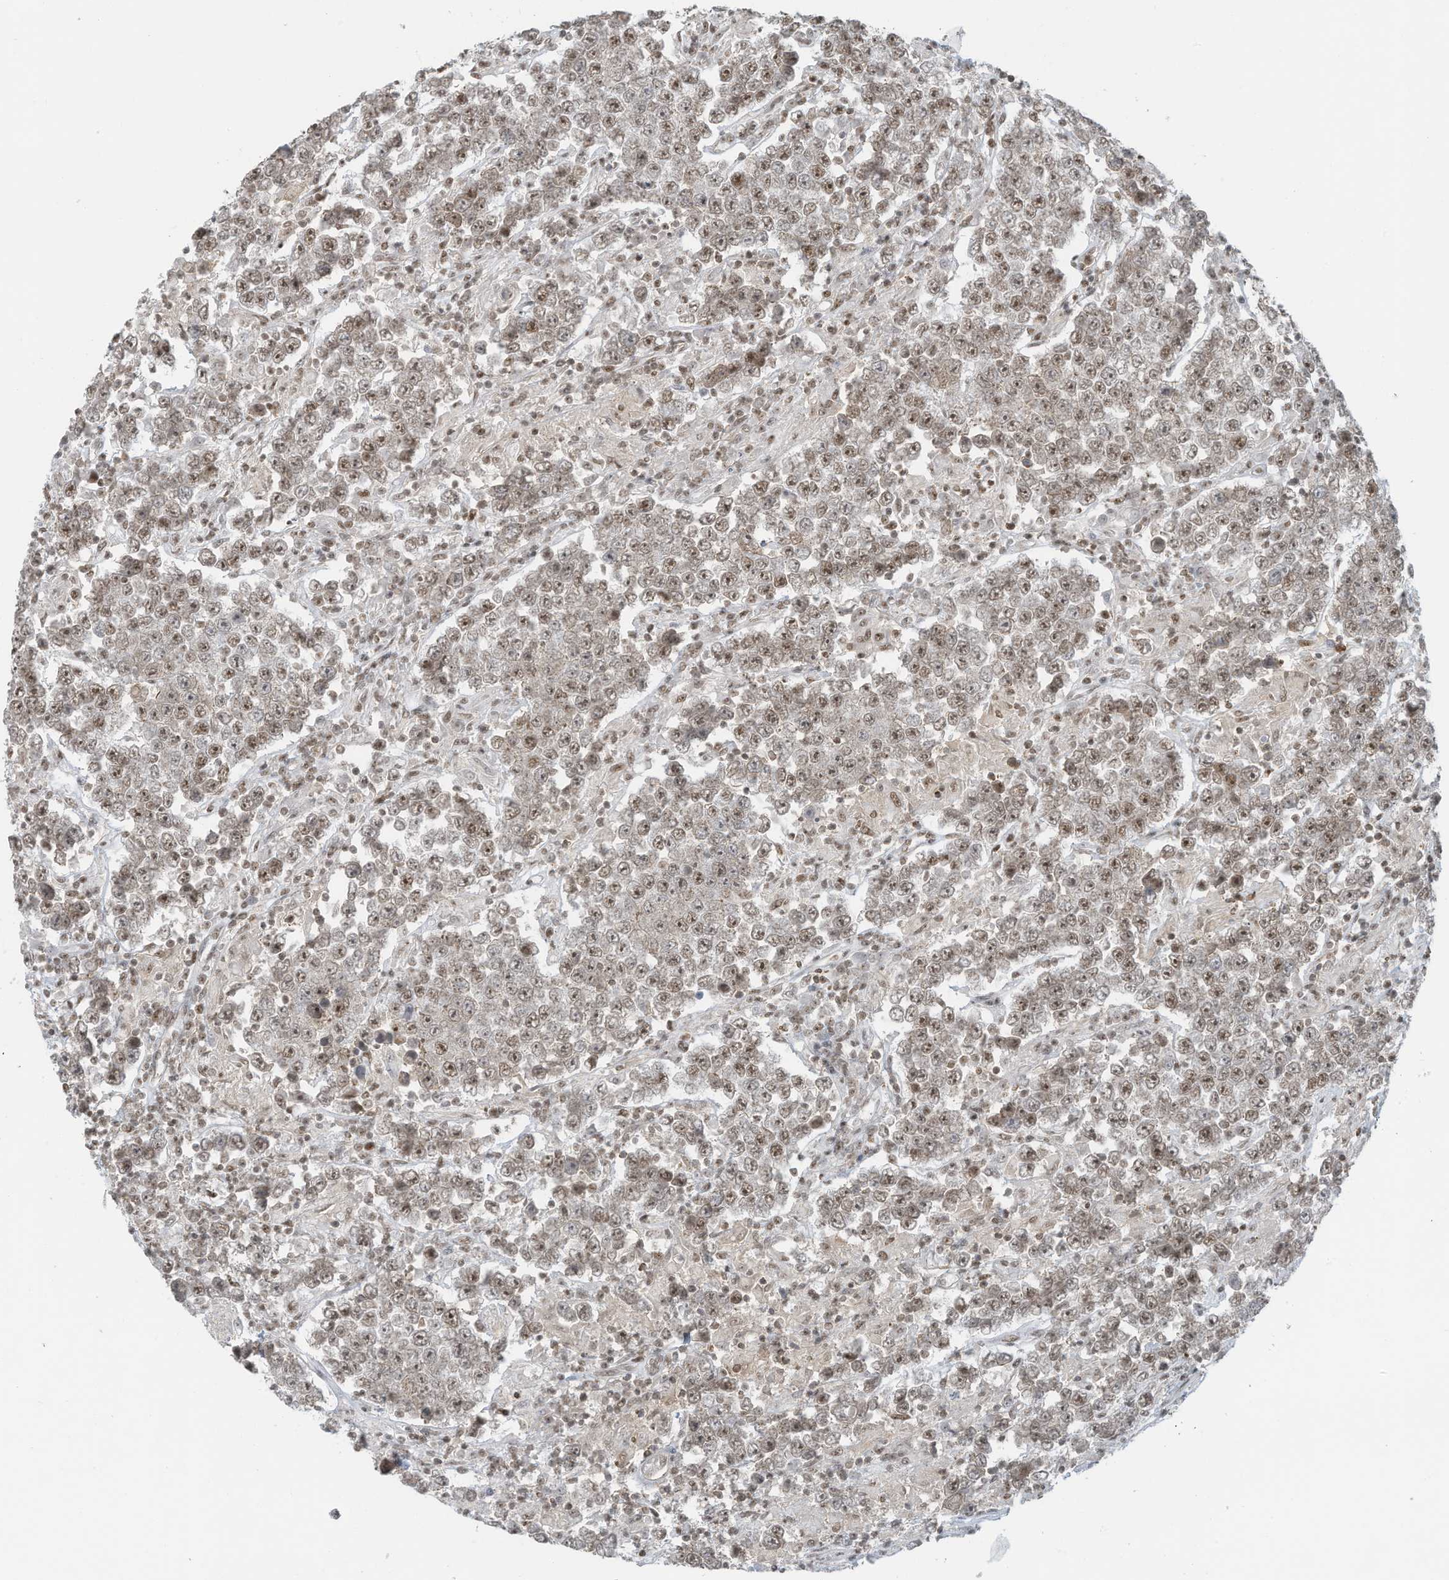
{"staining": {"intensity": "moderate", "quantity": ">75%", "location": "nuclear"}, "tissue": "testis cancer", "cell_type": "Tumor cells", "image_type": "cancer", "snomed": [{"axis": "morphology", "description": "Normal tissue, NOS"}, {"axis": "morphology", "description": "Urothelial carcinoma, High grade"}, {"axis": "morphology", "description": "Seminoma, NOS"}, {"axis": "morphology", "description": "Carcinoma, Embryonal, NOS"}, {"axis": "topography", "description": "Urinary bladder"}, {"axis": "topography", "description": "Testis"}], "caption": "Immunohistochemistry (IHC) of human testis seminoma shows medium levels of moderate nuclear expression in approximately >75% of tumor cells.", "gene": "DBR1", "patient": {"sex": "male", "age": 41}}